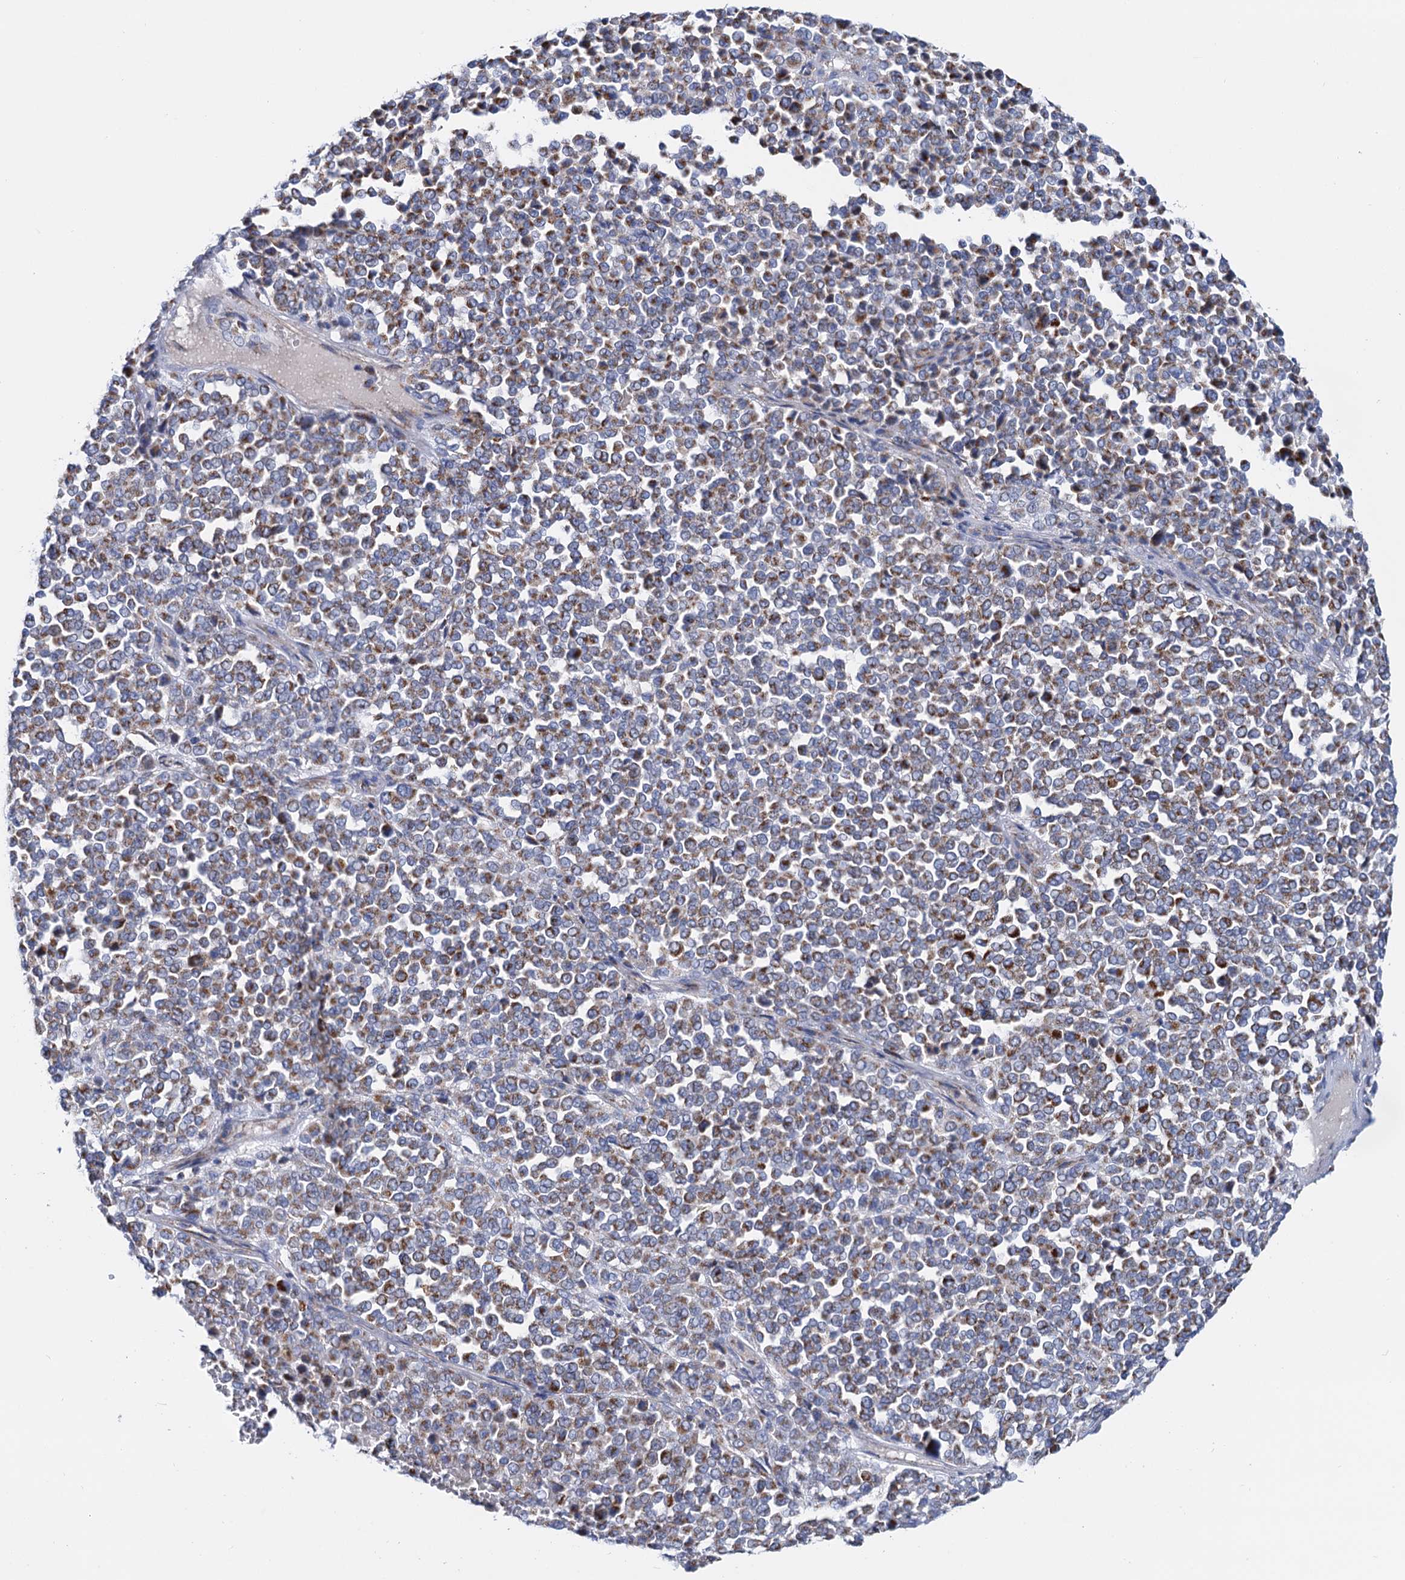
{"staining": {"intensity": "moderate", "quantity": ">75%", "location": "cytoplasmic/membranous"}, "tissue": "melanoma", "cell_type": "Tumor cells", "image_type": "cancer", "snomed": [{"axis": "morphology", "description": "Malignant melanoma, Metastatic site"}, {"axis": "topography", "description": "Pancreas"}], "caption": "Tumor cells demonstrate moderate cytoplasmic/membranous positivity in about >75% of cells in malignant melanoma (metastatic site). The staining was performed using DAB to visualize the protein expression in brown, while the nuclei were stained in blue with hematoxylin (Magnification: 20x).", "gene": "C2CD3", "patient": {"sex": "female", "age": 30}}